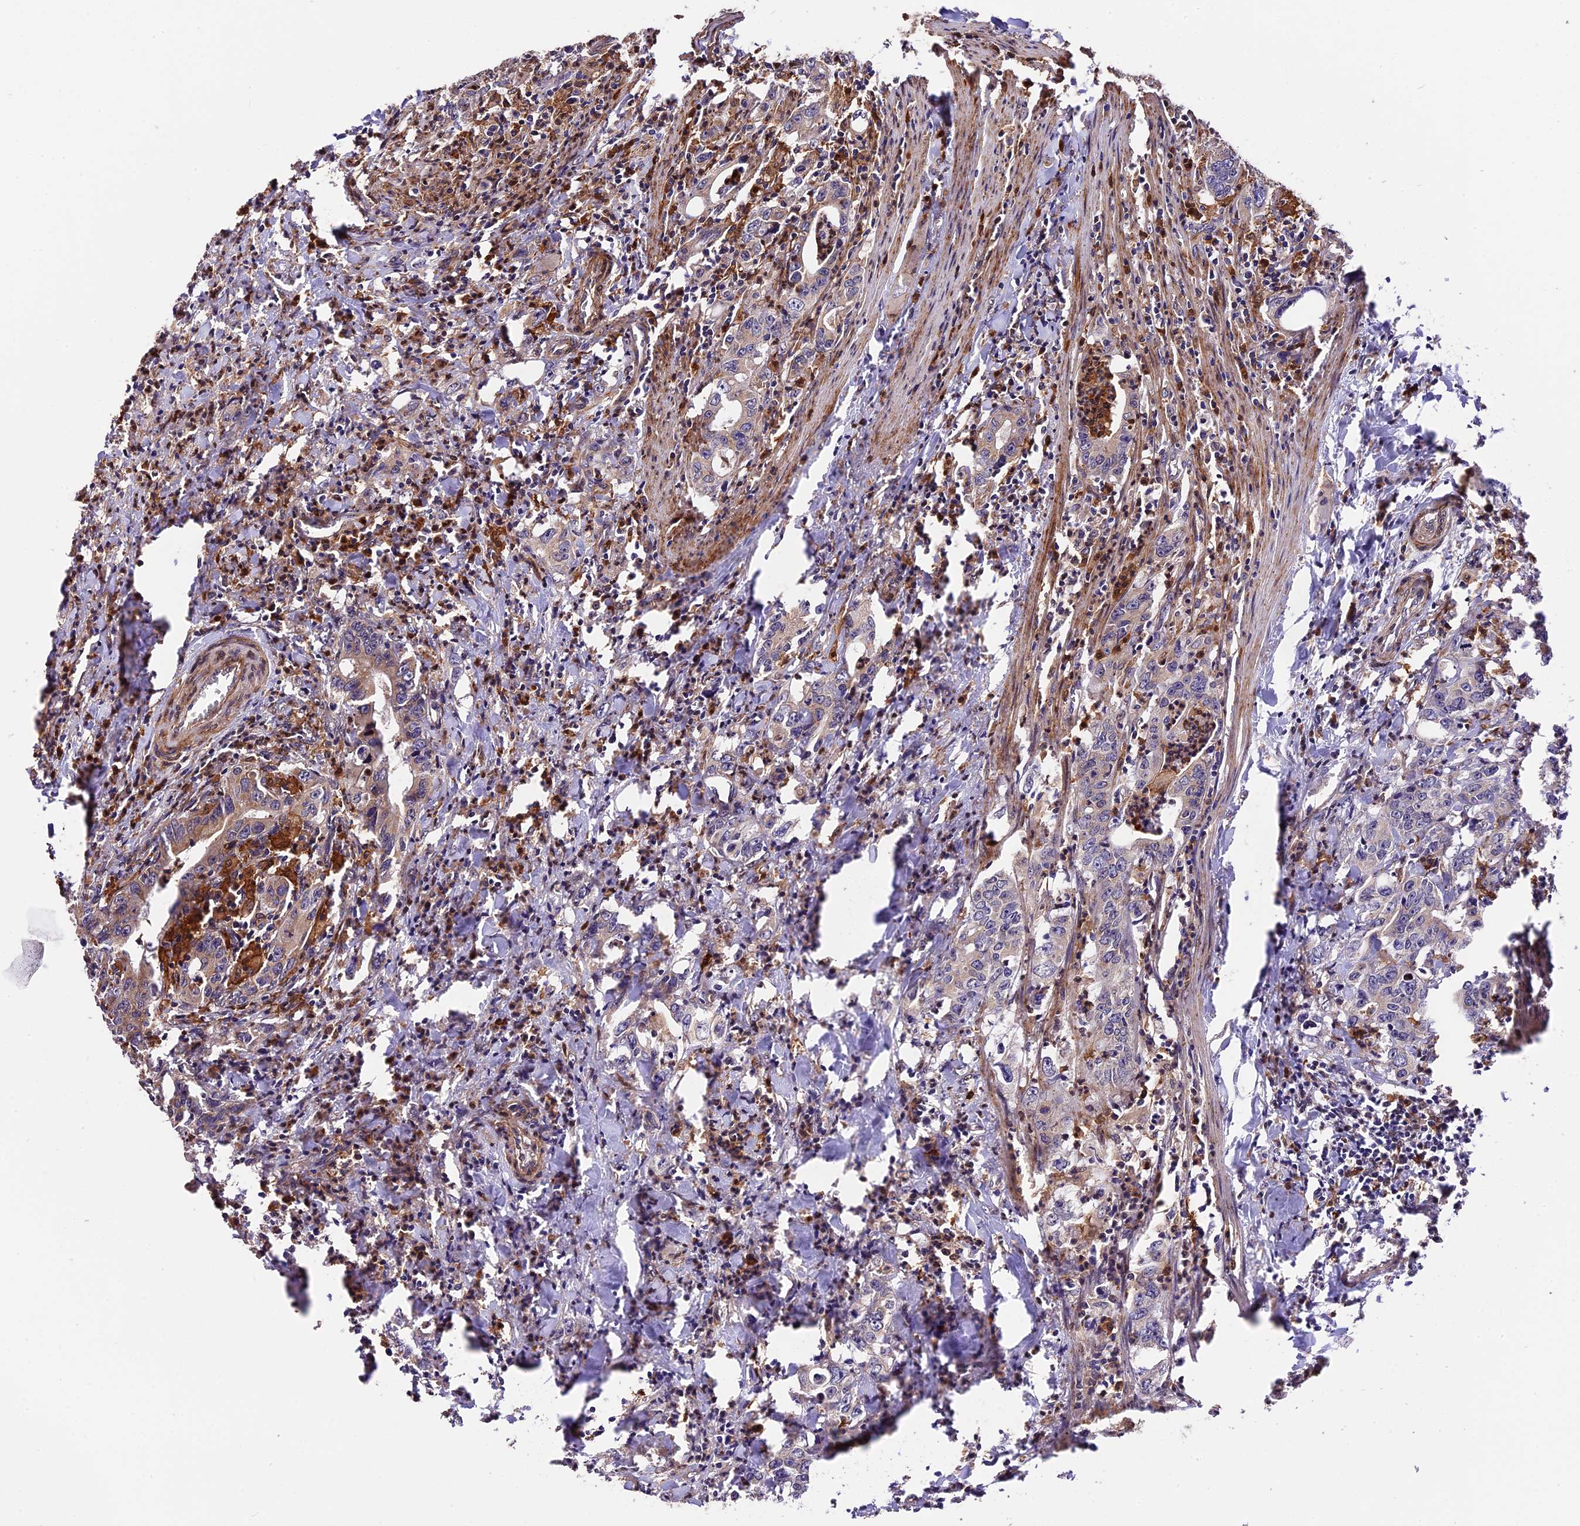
{"staining": {"intensity": "moderate", "quantity": "25%-75%", "location": "cytoplasmic/membranous"}, "tissue": "colorectal cancer", "cell_type": "Tumor cells", "image_type": "cancer", "snomed": [{"axis": "morphology", "description": "Adenocarcinoma, NOS"}, {"axis": "topography", "description": "Colon"}], "caption": "Adenocarcinoma (colorectal) tissue demonstrates moderate cytoplasmic/membranous staining in about 25%-75% of tumor cells", "gene": "HERPUD1", "patient": {"sex": "female", "age": 75}}